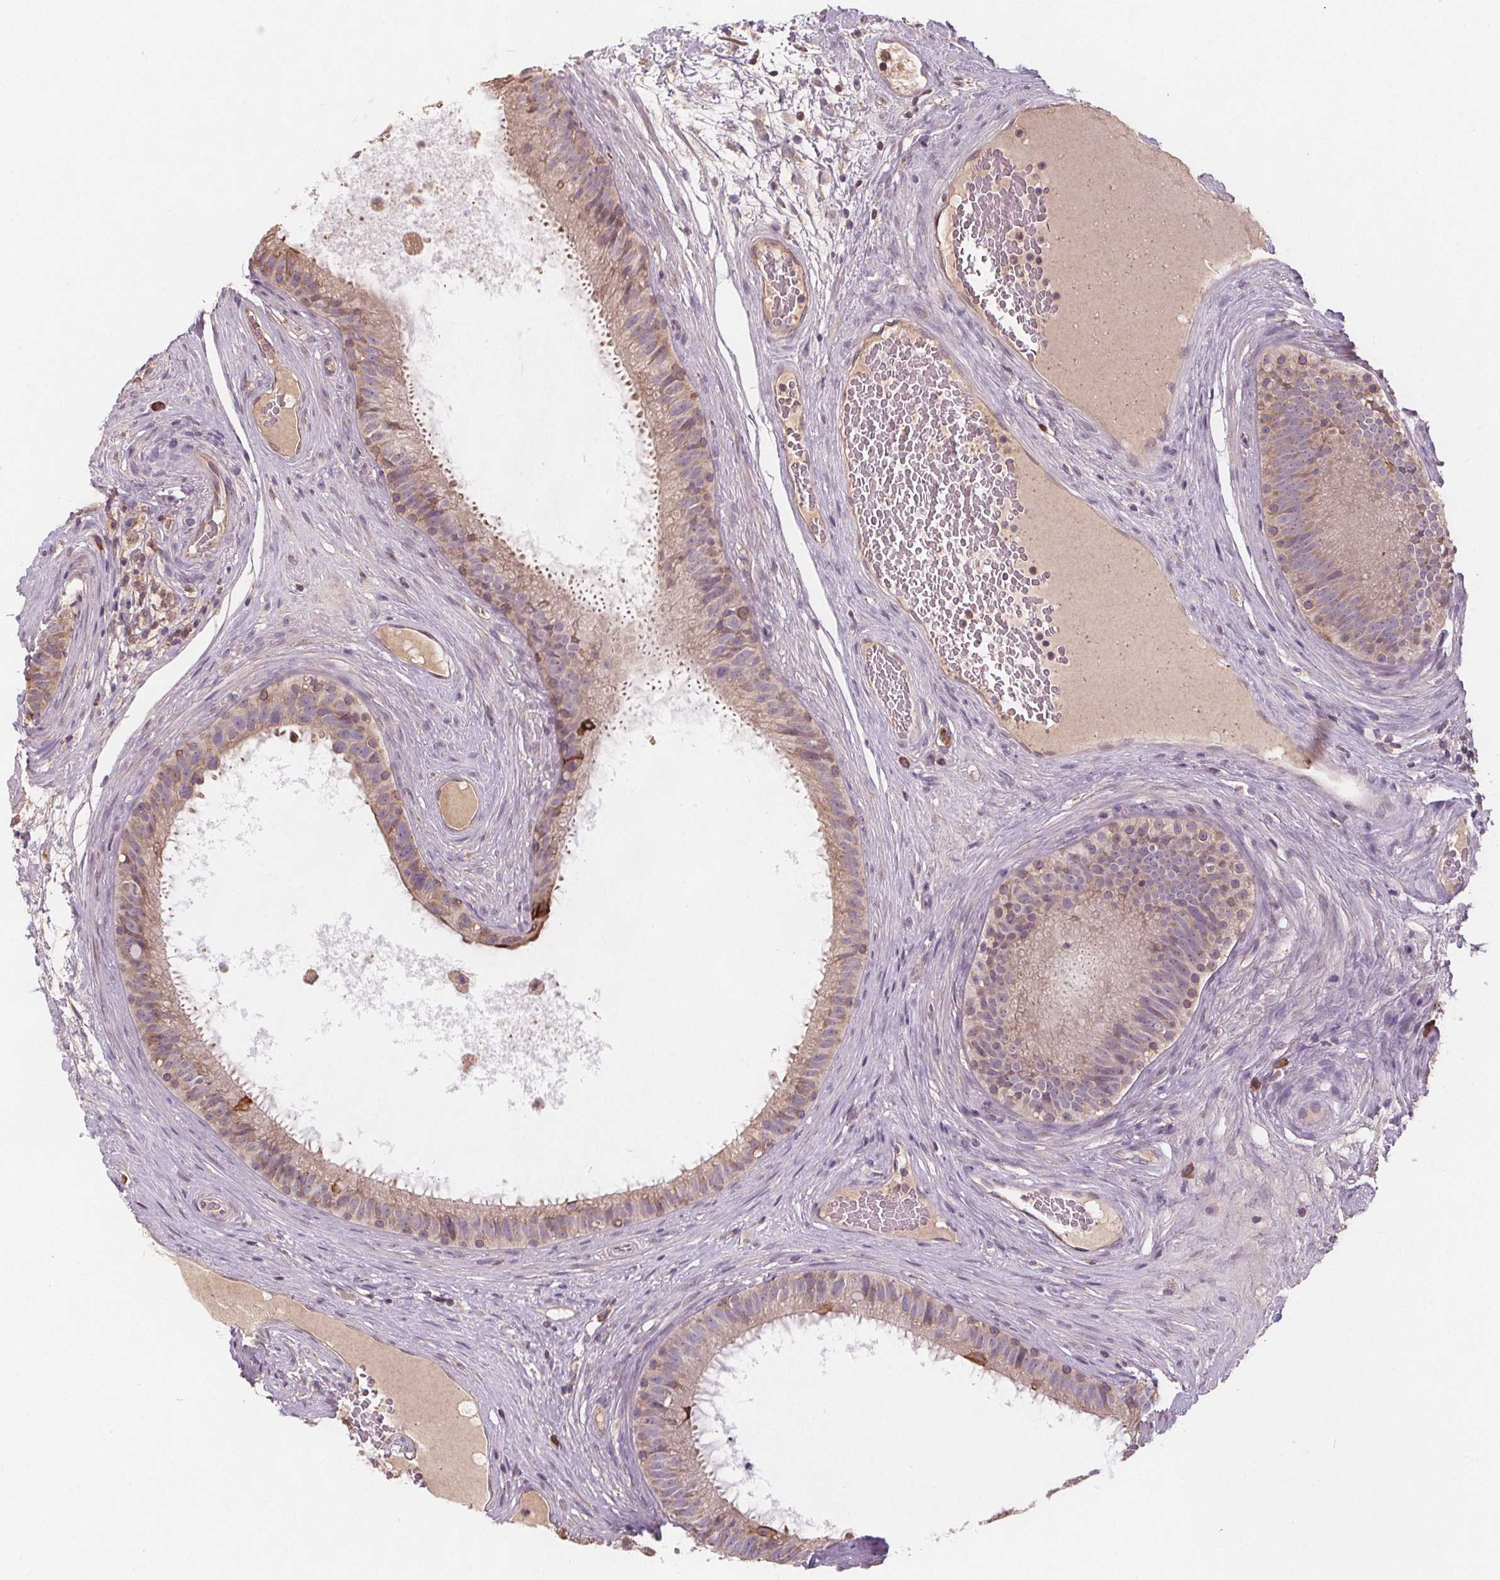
{"staining": {"intensity": "moderate", "quantity": "<25%", "location": "cytoplasmic/membranous"}, "tissue": "epididymis", "cell_type": "Glandular cells", "image_type": "normal", "snomed": [{"axis": "morphology", "description": "Normal tissue, NOS"}, {"axis": "topography", "description": "Epididymis"}], "caption": "Immunohistochemistry (IHC) image of unremarkable epididymis: human epididymis stained using immunohistochemistry shows low levels of moderate protein expression localized specifically in the cytoplasmic/membranous of glandular cells, appearing as a cytoplasmic/membranous brown color.", "gene": "TMEM80", "patient": {"sex": "male", "age": 59}}